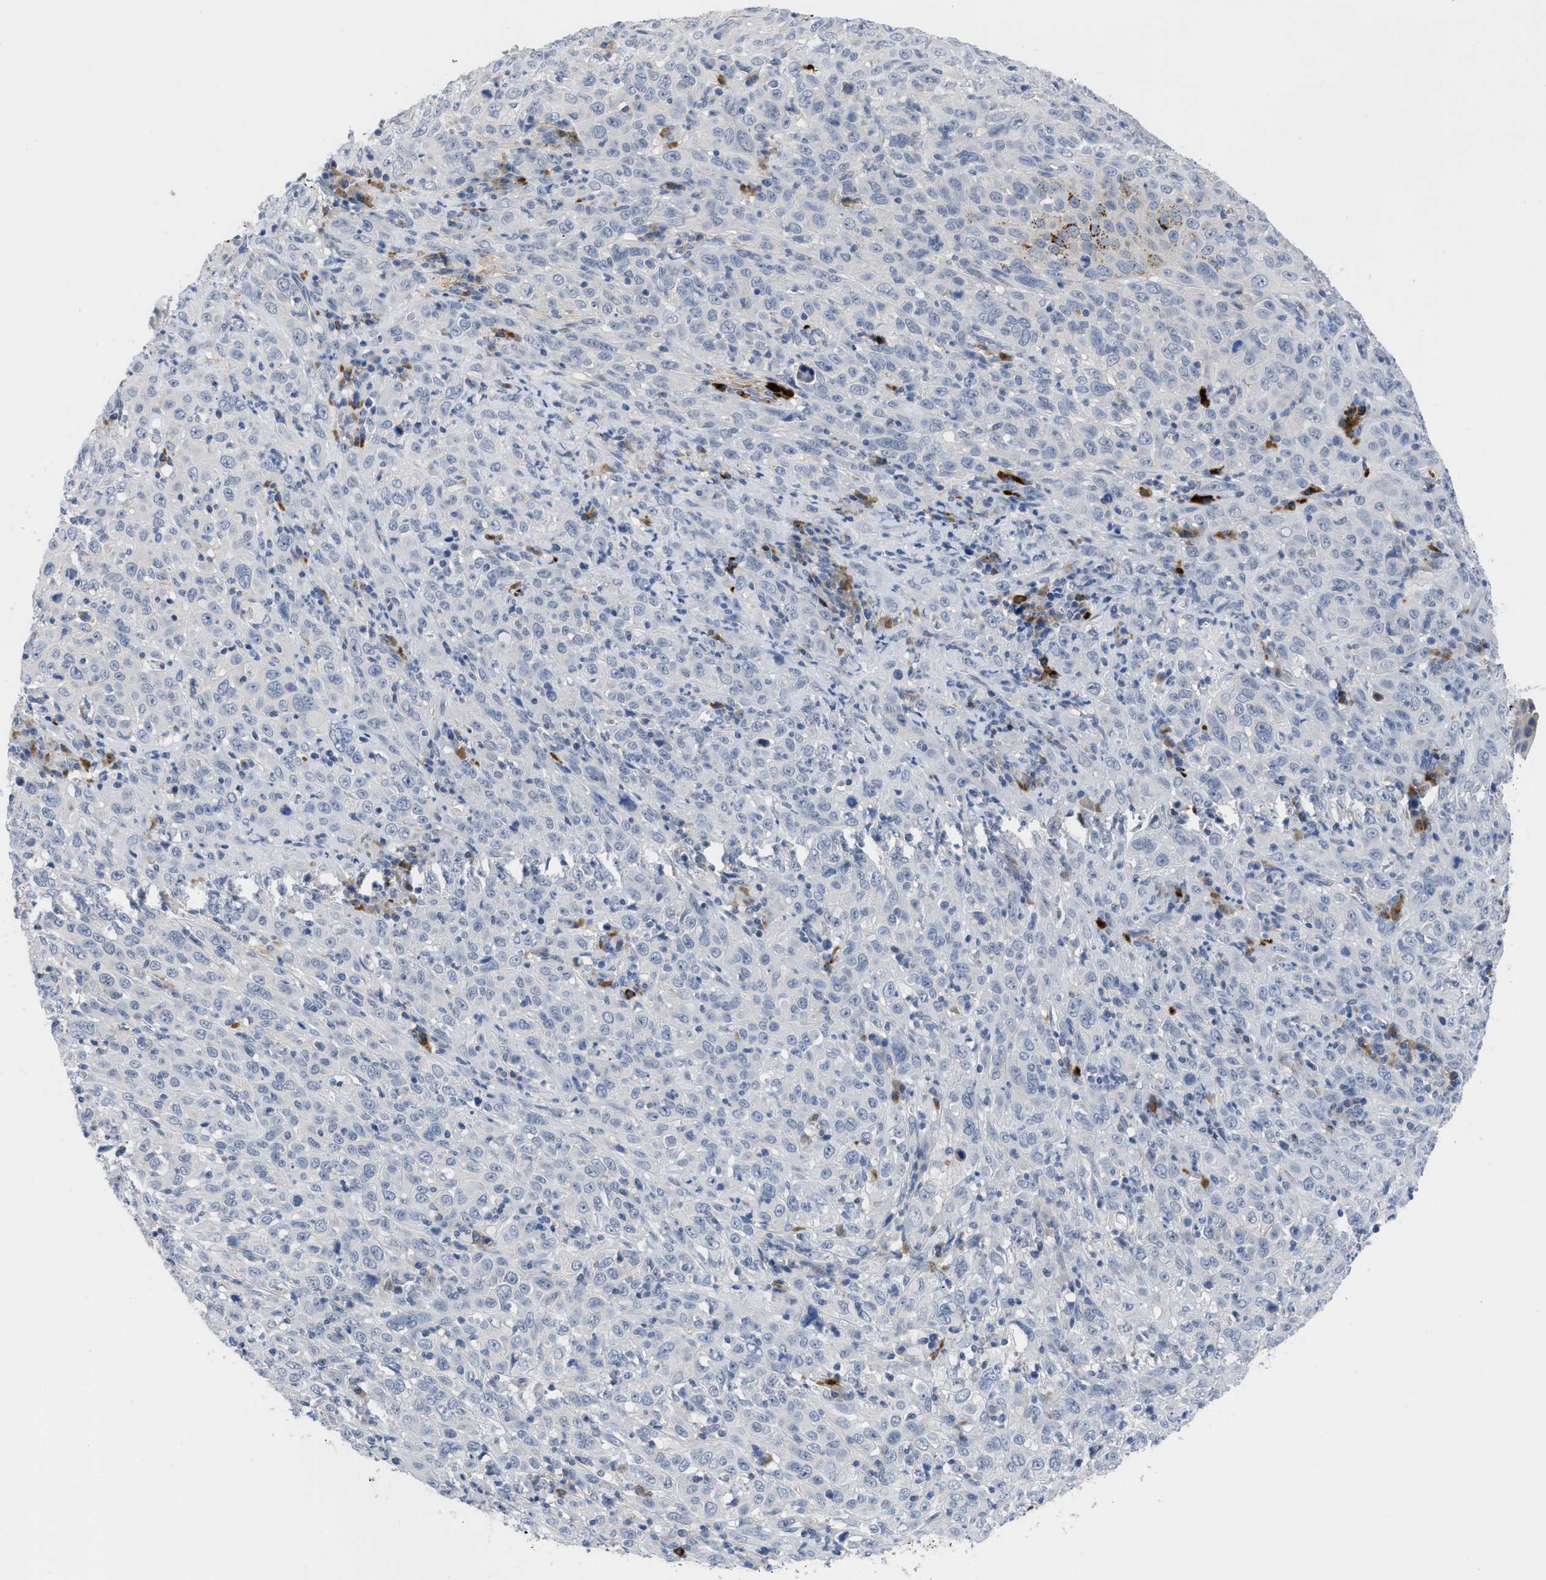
{"staining": {"intensity": "negative", "quantity": "none", "location": "none"}, "tissue": "cervical cancer", "cell_type": "Tumor cells", "image_type": "cancer", "snomed": [{"axis": "morphology", "description": "Squamous cell carcinoma, NOS"}, {"axis": "topography", "description": "Cervix"}], "caption": "Human cervical cancer stained for a protein using IHC exhibits no positivity in tumor cells.", "gene": "OR9K2", "patient": {"sex": "female", "age": 46}}